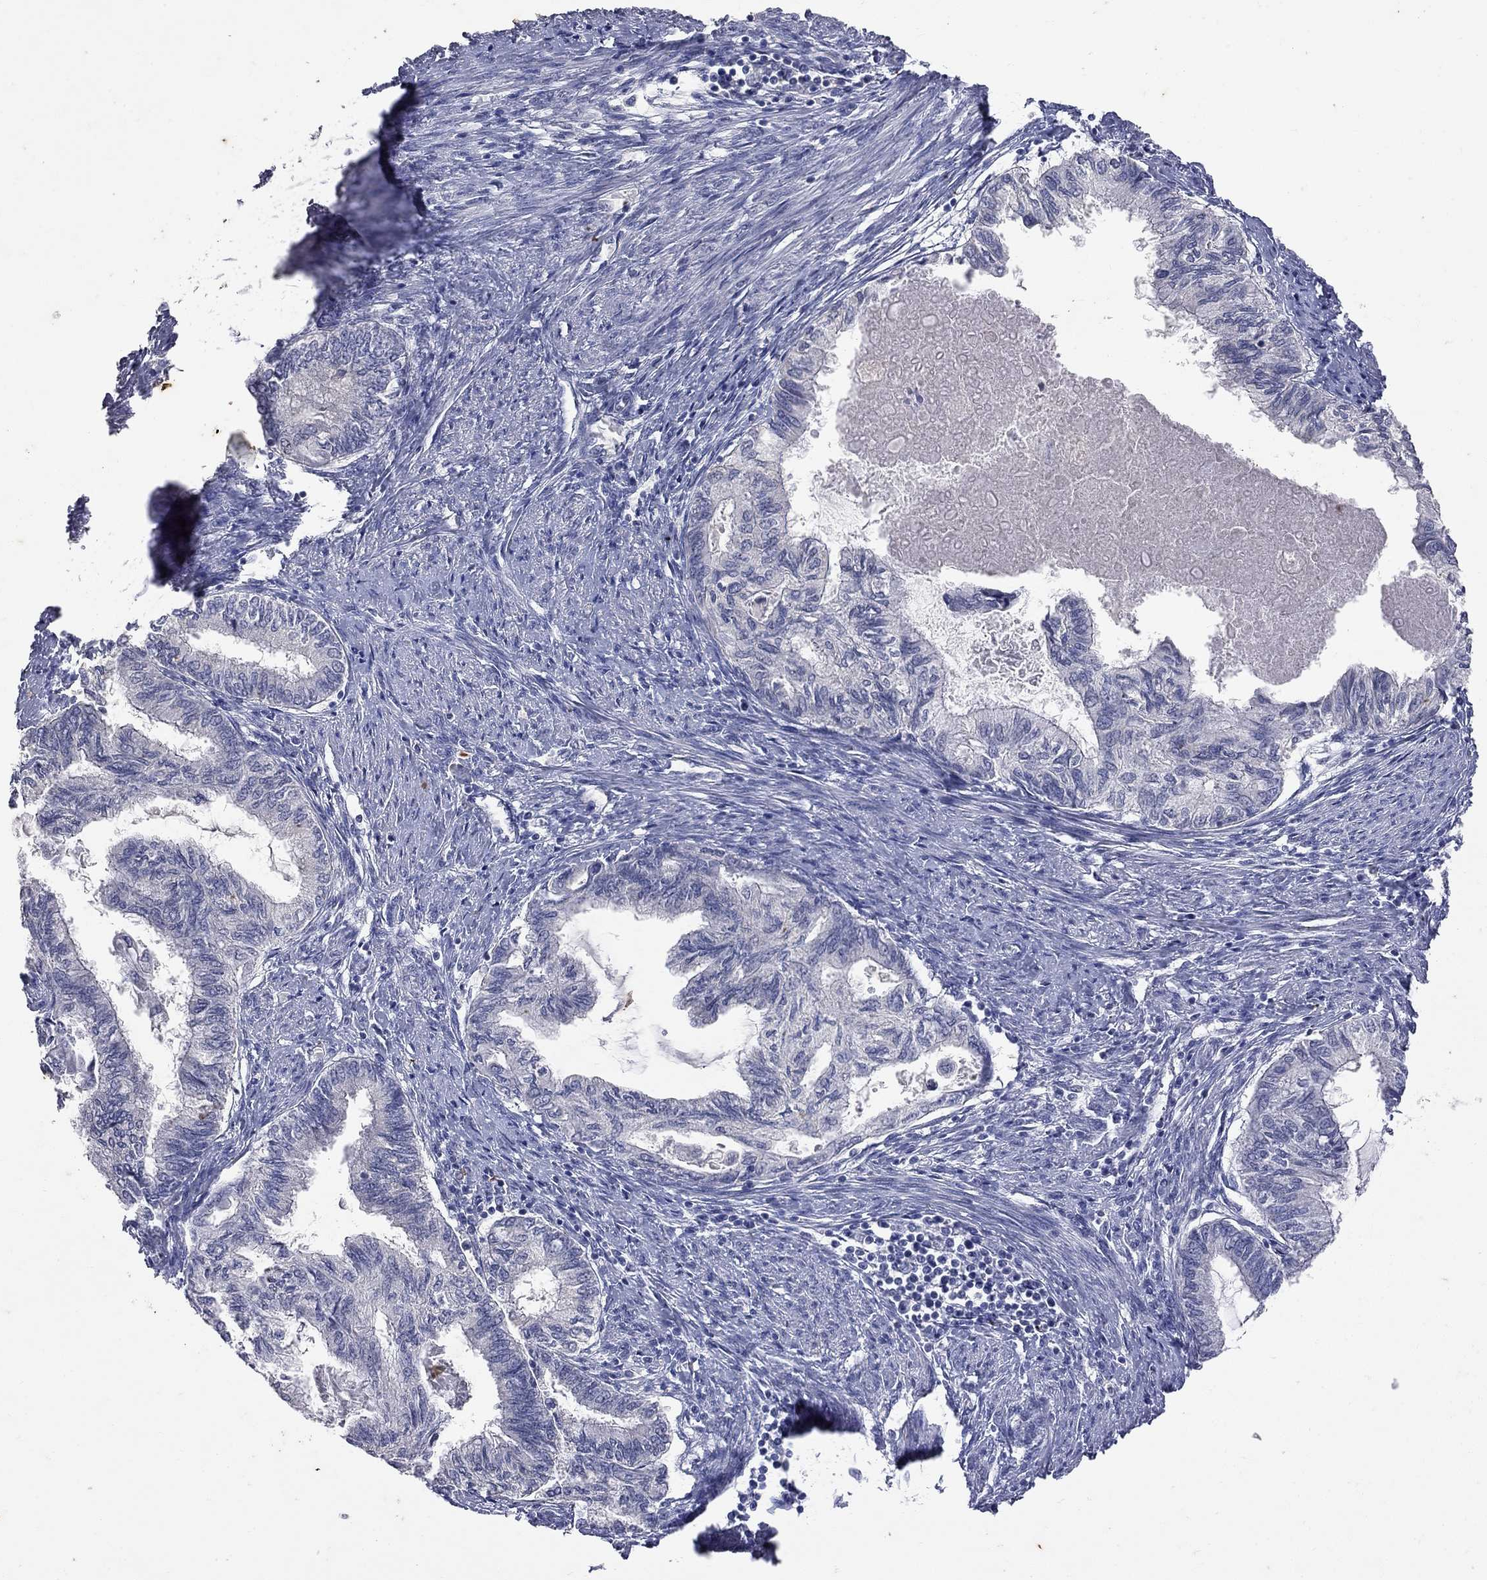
{"staining": {"intensity": "negative", "quantity": "none", "location": "none"}, "tissue": "endometrial cancer", "cell_type": "Tumor cells", "image_type": "cancer", "snomed": [{"axis": "morphology", "description": "Adenocarcinoma, NOS"}, {"axis": "topography", "description": "Endometrium"}], "caption": "The micrograph demonstrates no significant expression in tumor cells of endometrial cancer.", "gene": "NOS2", "patient": {"sex": "female", "age": 86}}